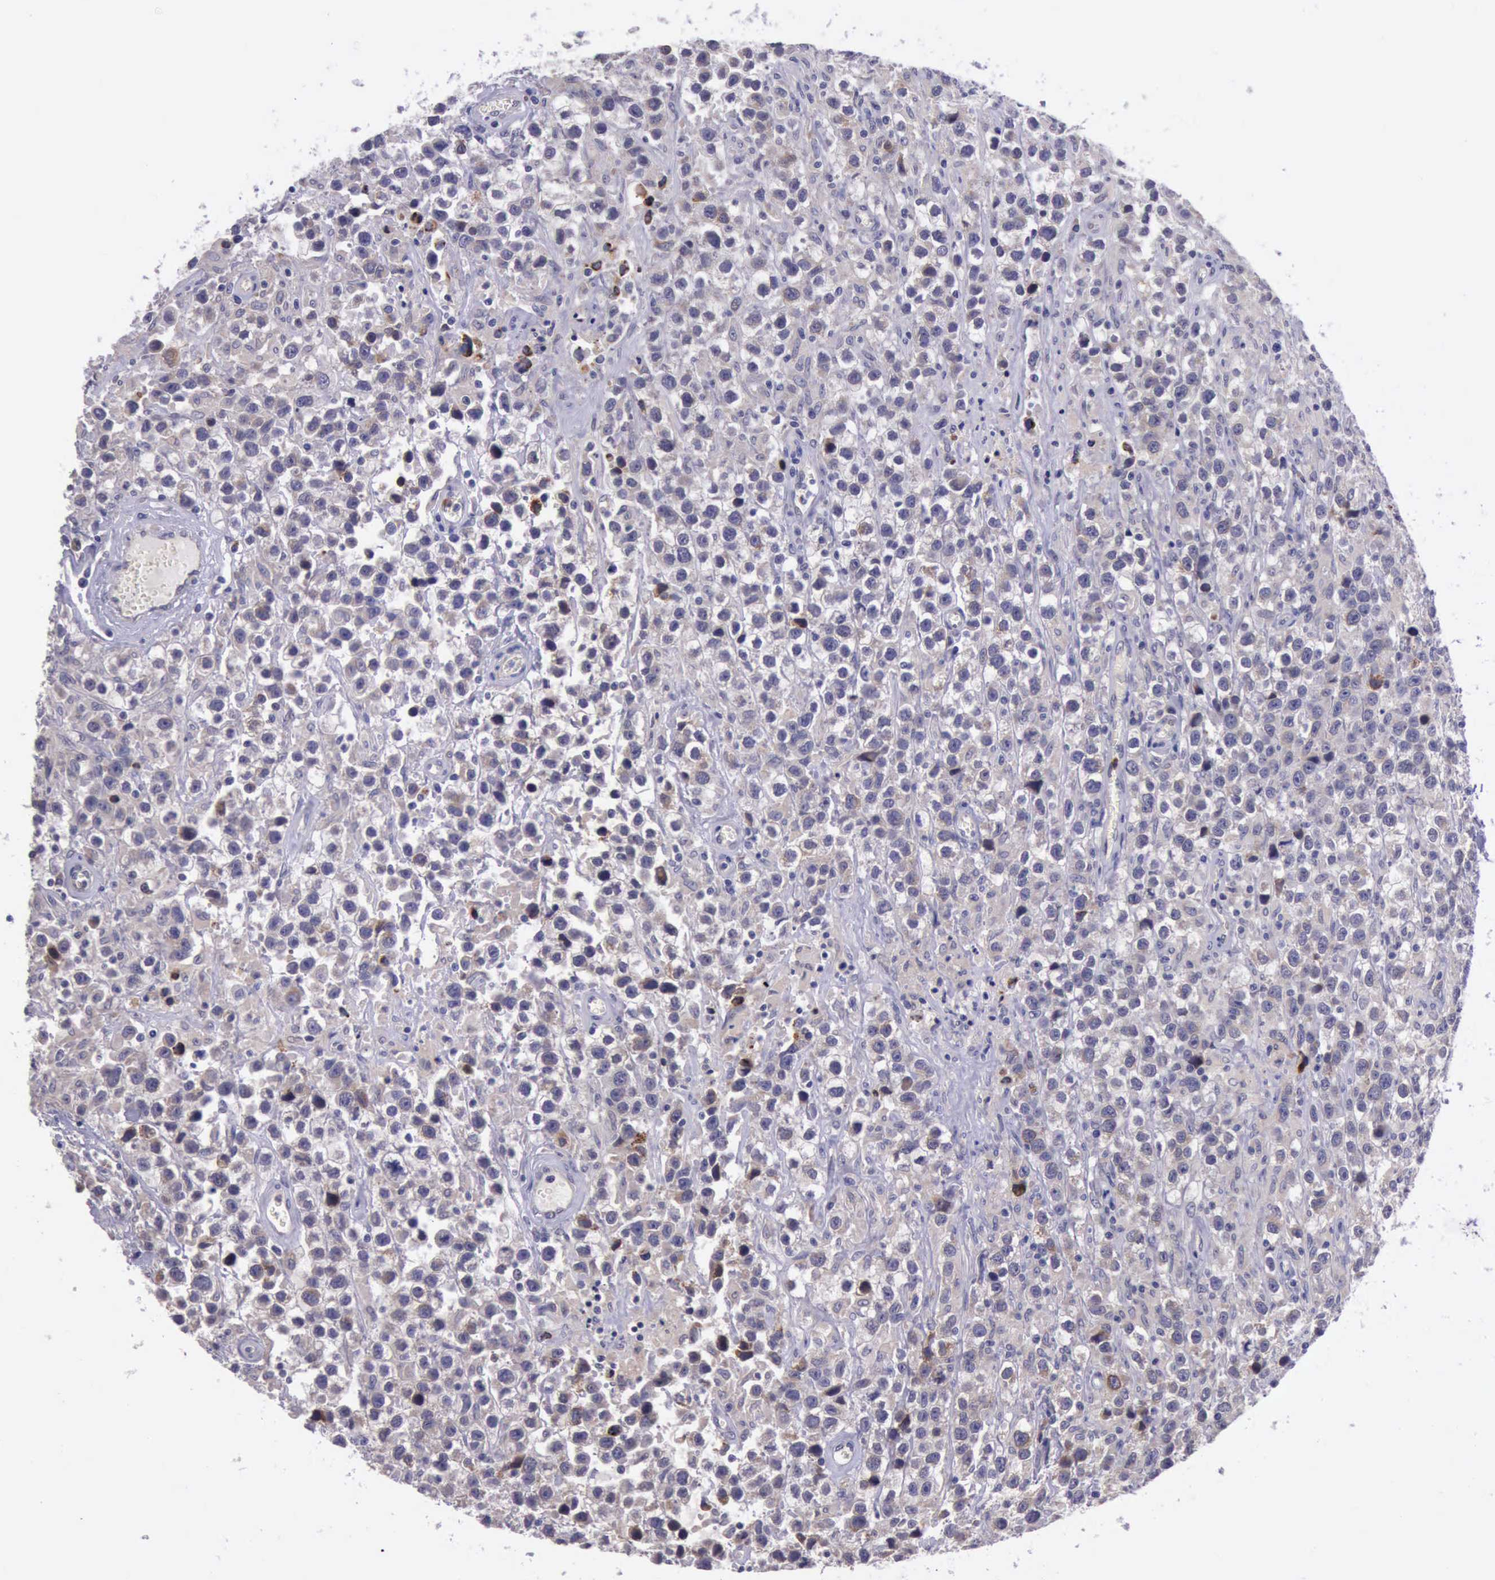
{"staining": {"intensity": "weak", "quantity": "25%-75%", "location": "cytoplasmic/membranous"}, "tissue": "testis cancer", "cell_type": "Tumor cells", "image_type": "cancer", "snomed": [{"axis": "morphology", "description": "Seminoma, NOS"}, {"axis": "topography", "description": "Testis"}], "caption": "Immunohistochemistry histopathology image of neoplastic tissue: human testis seminoma stained using IHC reveals low levels of weak protein expression localized specifically in the cytoplasmic/membranous of tumor cells, appearing as a cytoplasmic/membranous brown color.", "gene": "PLEK2", "patient": {"sex": "male", "age": 43}}